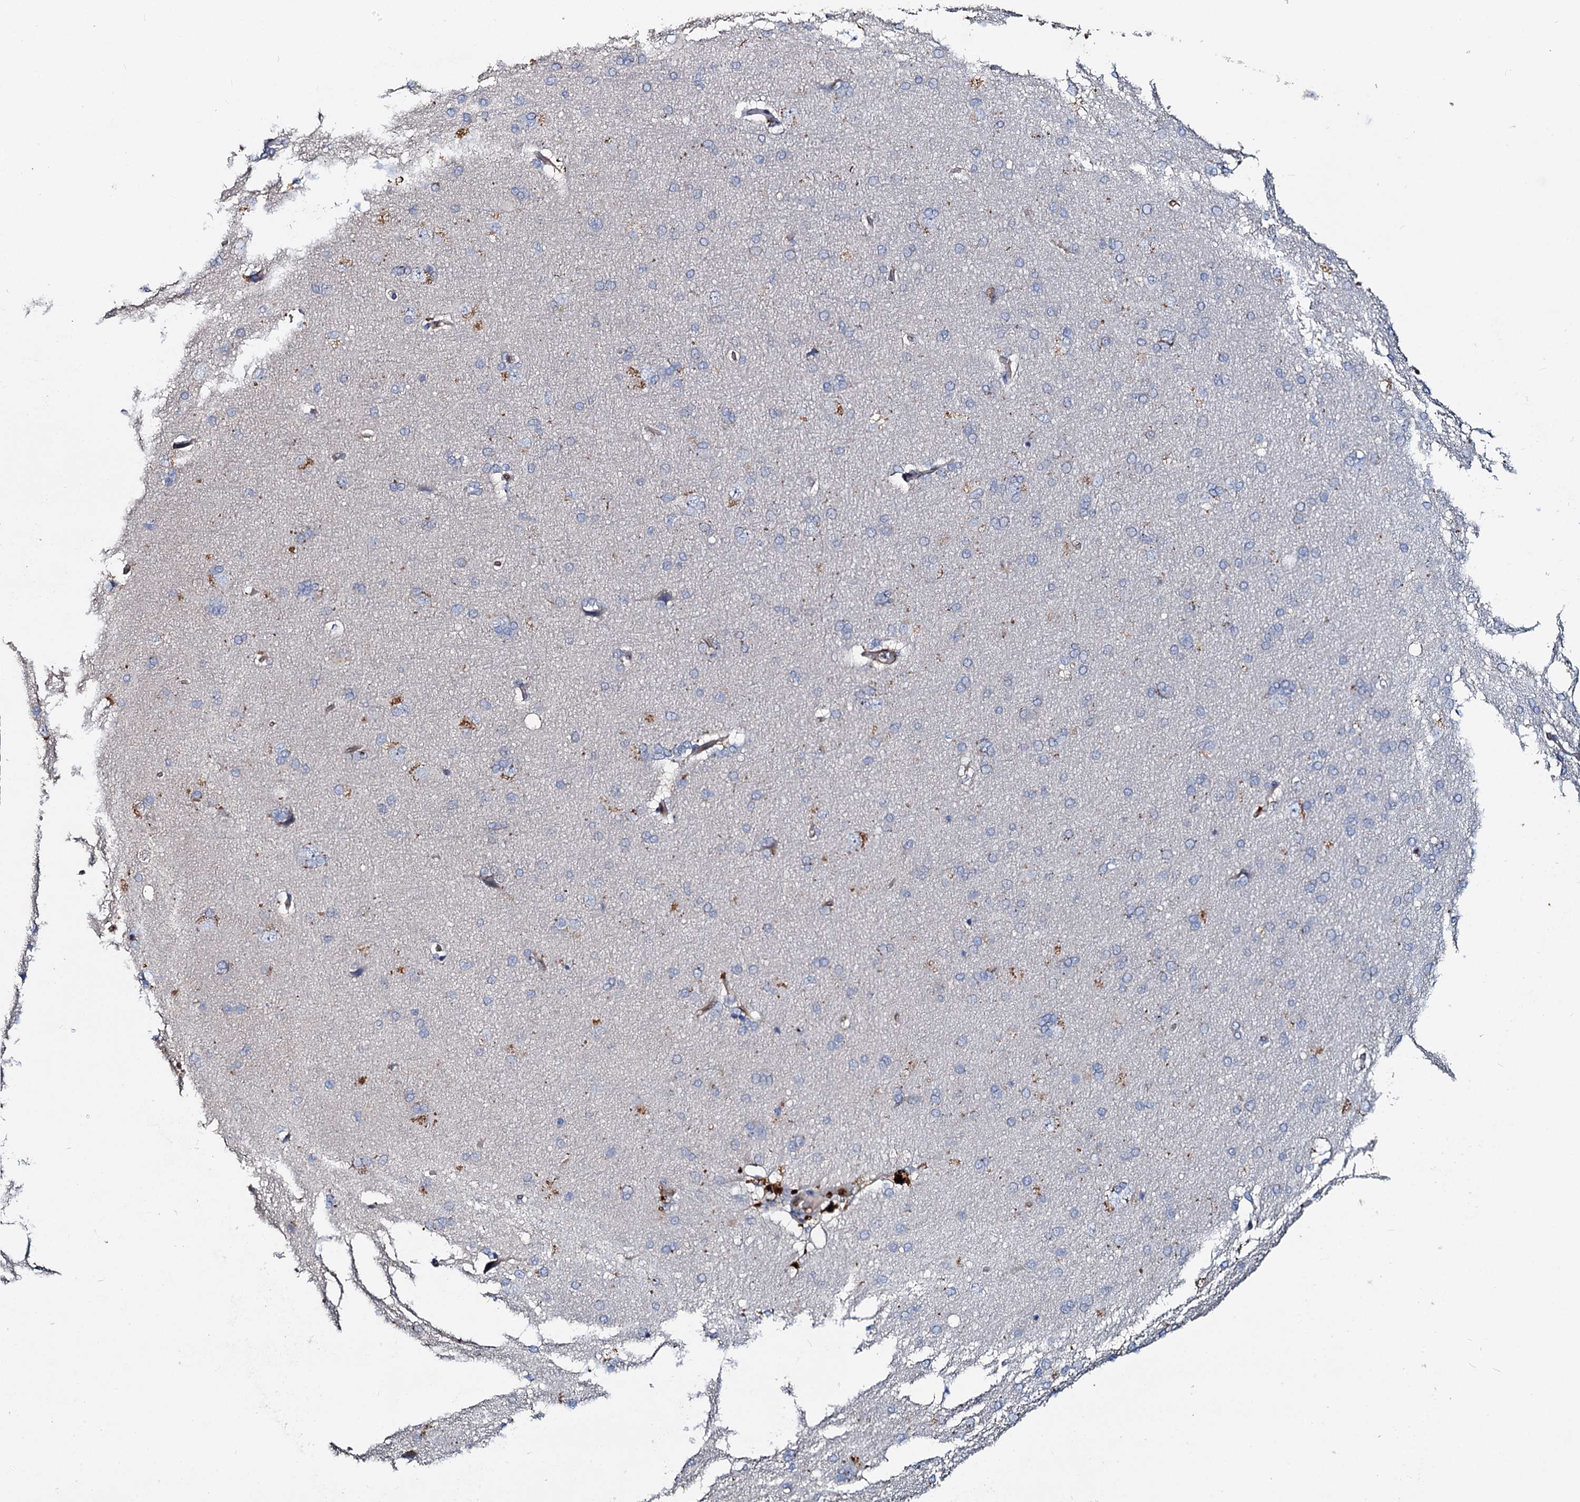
{"staining": {"intensity": "negative", "quantity": "none", "location": "none"}, "tissue": "cerebral cortex", "cell_type": "Endothelial cells", "image_type": "normal", "snomed": [{"axis": "morphology", "description": "Normal tissue, NOS"}, {"axis": "topography", "description": "Cerebral cortex"}], "caption": "There is no significant expression in endothelial cells of cerebral cortex. (Stains: DAB (3,3'-diaminobenzidine) immunohistochemistry (IHC) with hematoxylin counter stain, Microscopy: brightfield microscopy at high magnification).", "gene": "IL17RD", "patient": {"sex": "male", "age": 62}}